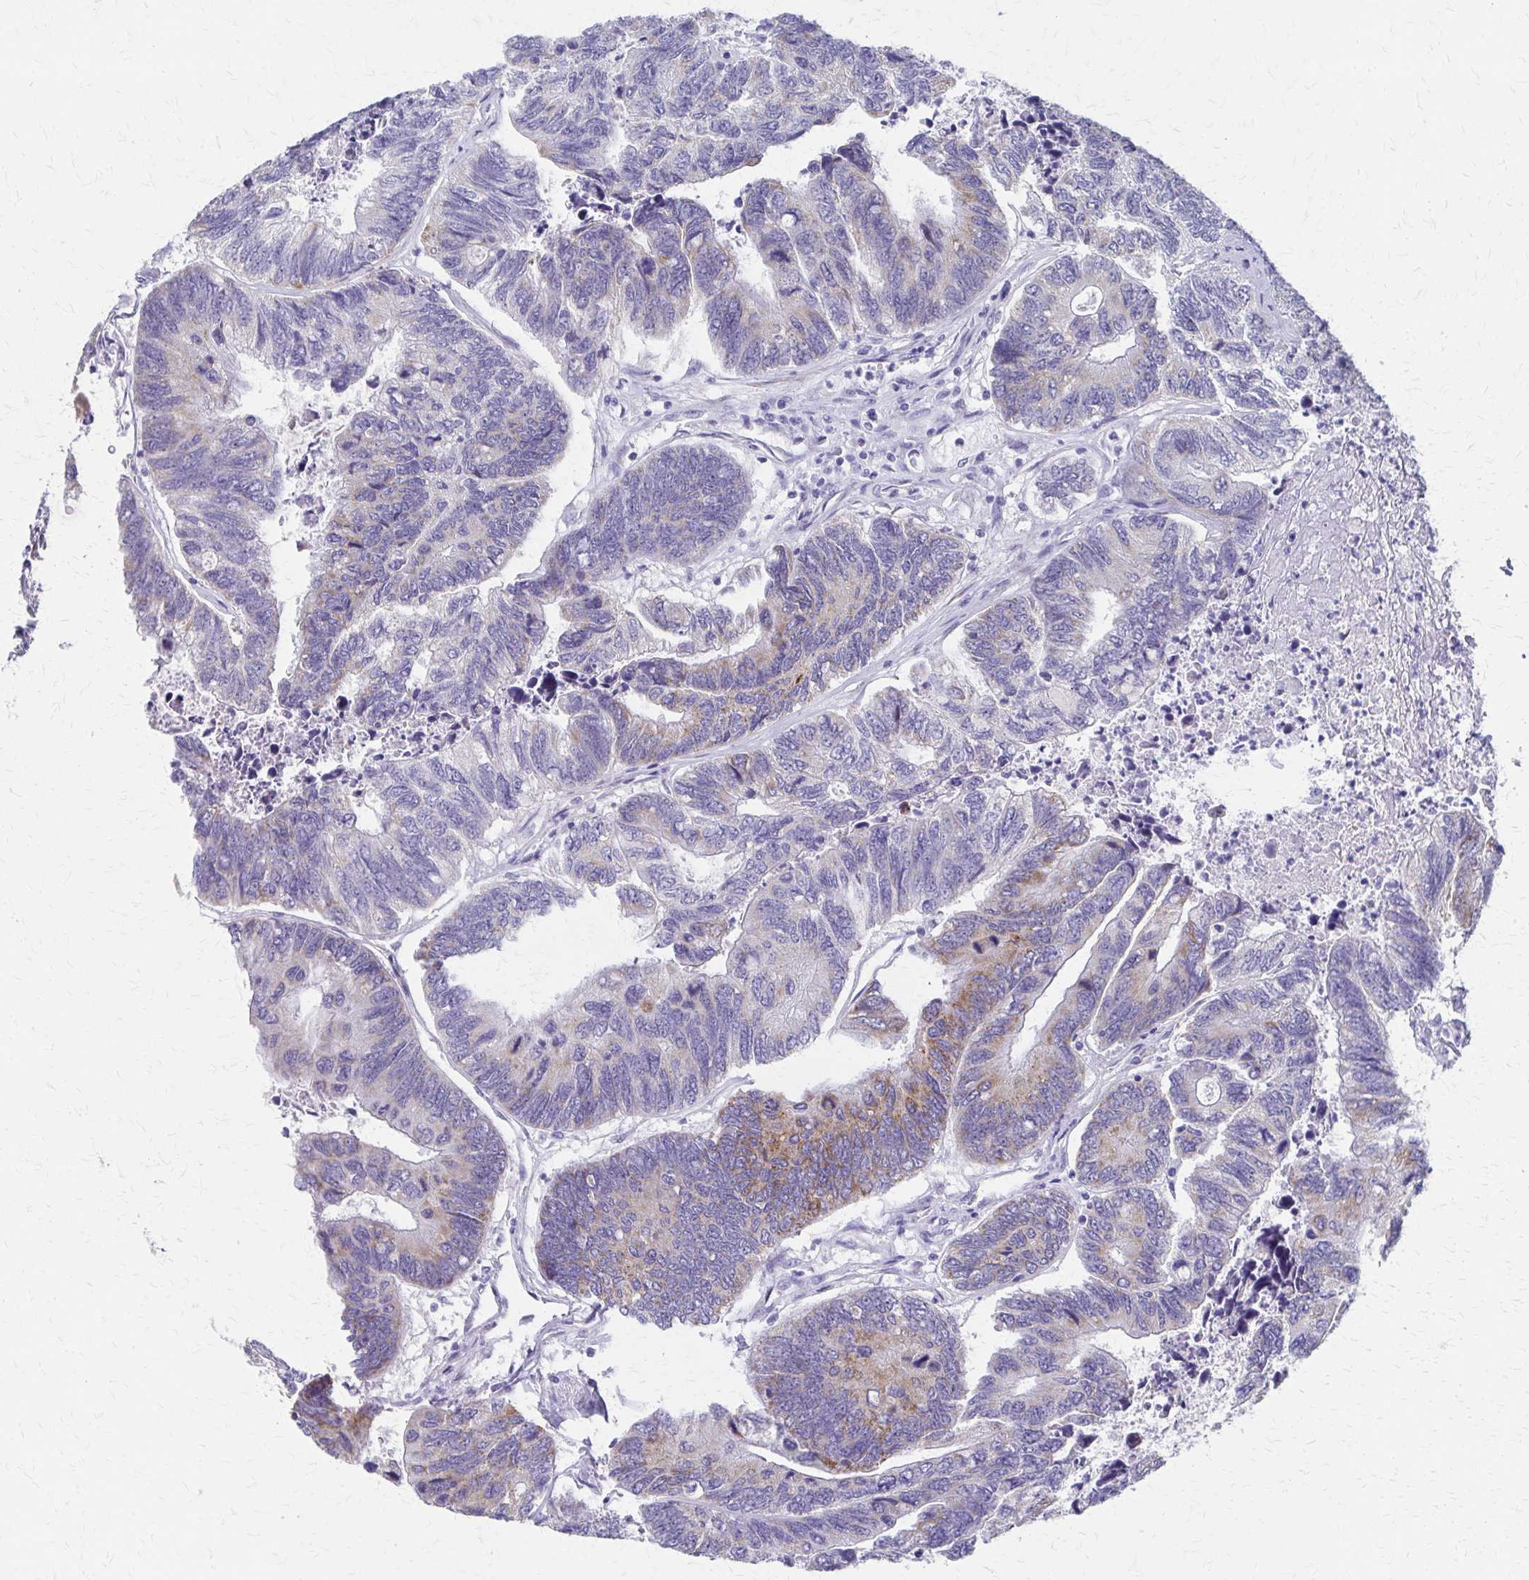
{"staining": {"intensity": "weak", "quantity": "<25%", "location": "cytoplasmic/membranous"}, "tissue": "colorectal cancer", "cell_type": "Tumor cells", "image_type": "cancer", "snomed": [{"axis": "morphology", "description": "Adenocarcinoma, NOS"}, {"axis": "topography", "description": "Colon"}], "caption": "Tumor cells are negative for brown protein staining in colorectal adenocarcinoma.", "gene": "ZSCAN5B", "patient": {"sex": "female", "age": 67}}